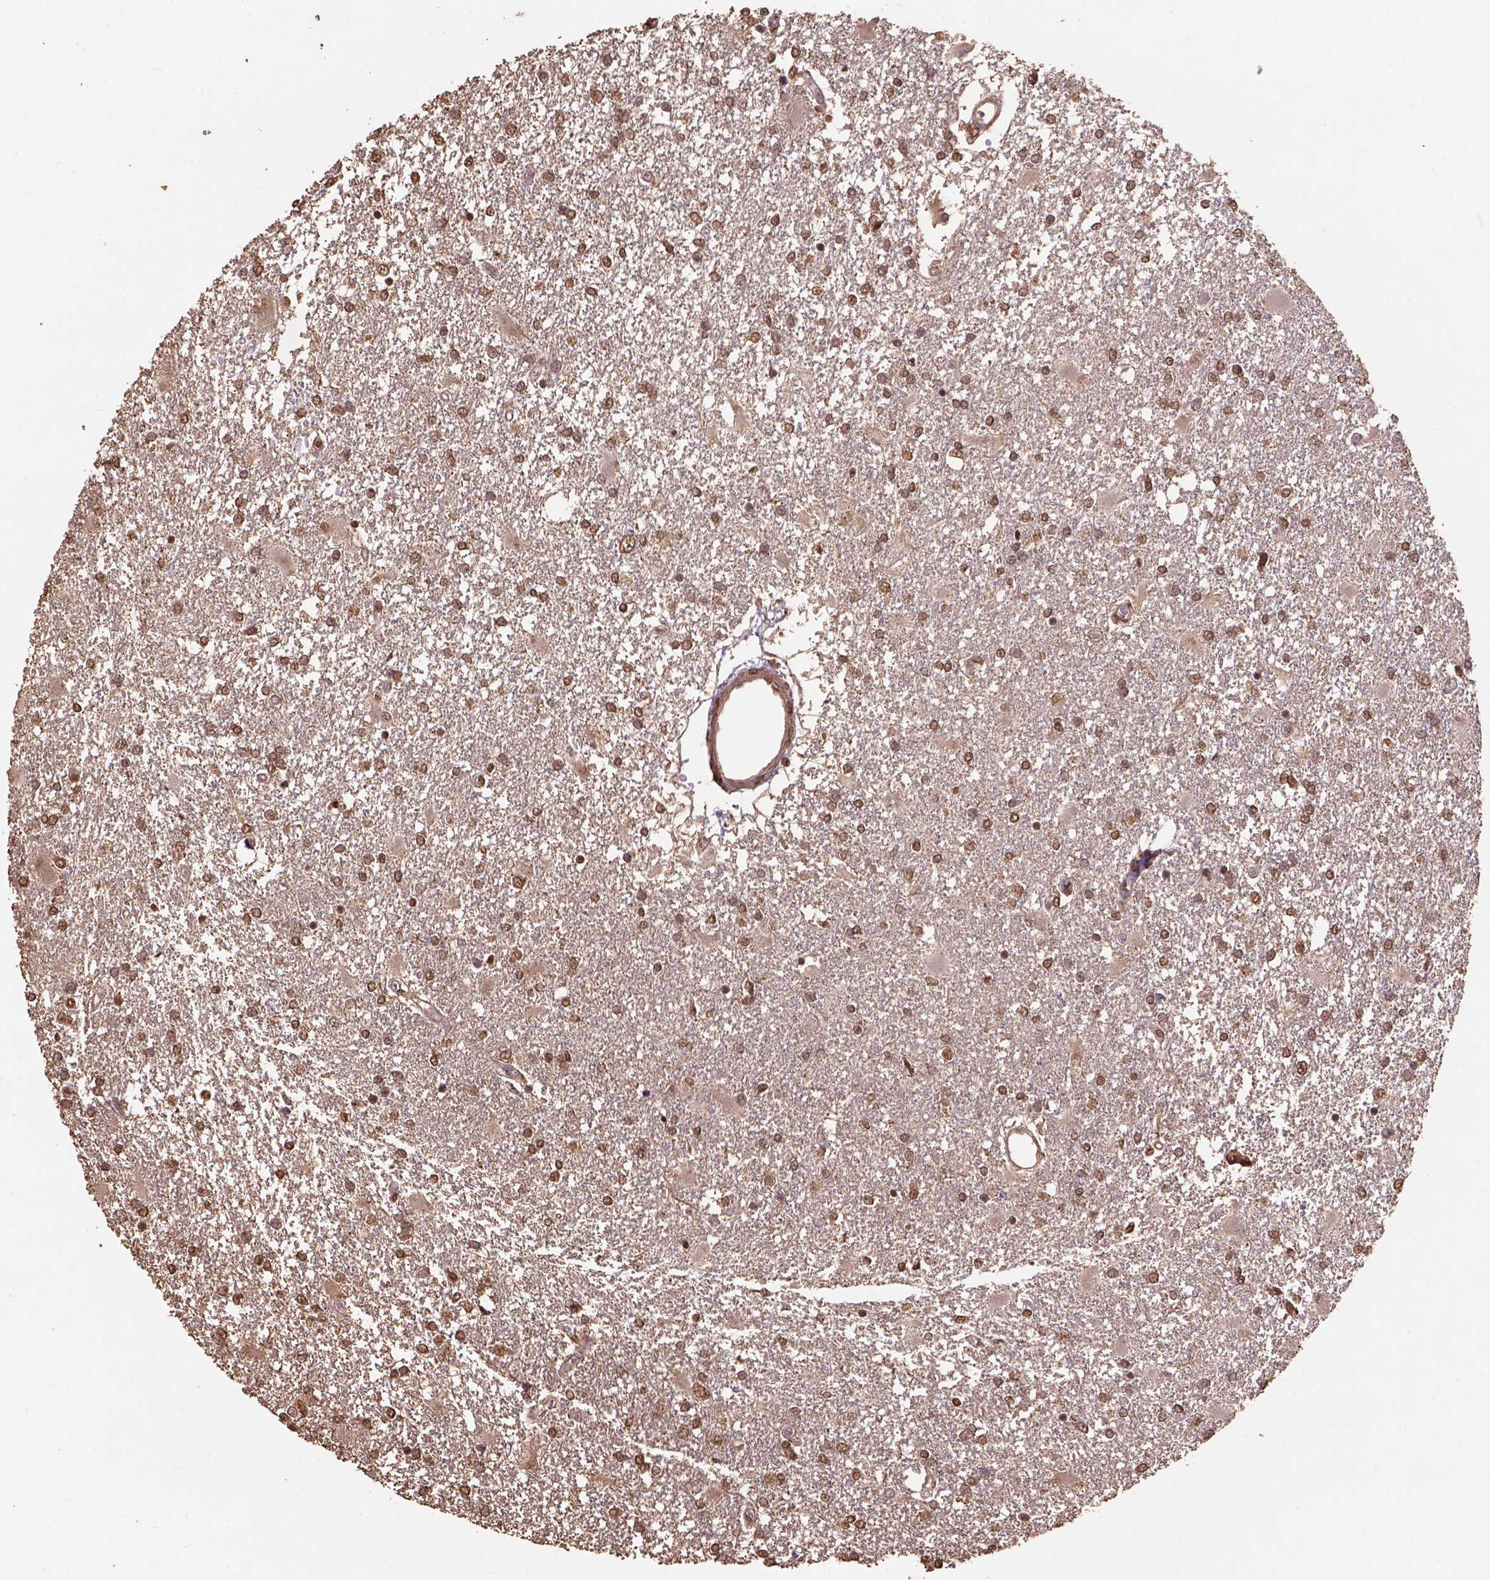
{"staining": {"intensity": "moderate", "quantity": ">75%", "location": "nuclear"}, "tissue": "glioma", "cell_type": "Tumor cells", "image_type": "cancer", "snomed": [{"axis": "morphology", "description": "Glioma, malignant, High grade"}, {"axis": "topography", "description": "Cerebral cortex"}], "caption": "A medium amount of moderate nuclear staining is present in about >75% of tumor cells in malignant glioma (high-grade) tissue.", "gene": "CSTF2T", "patient": {"sex": "male", "age": 79}}